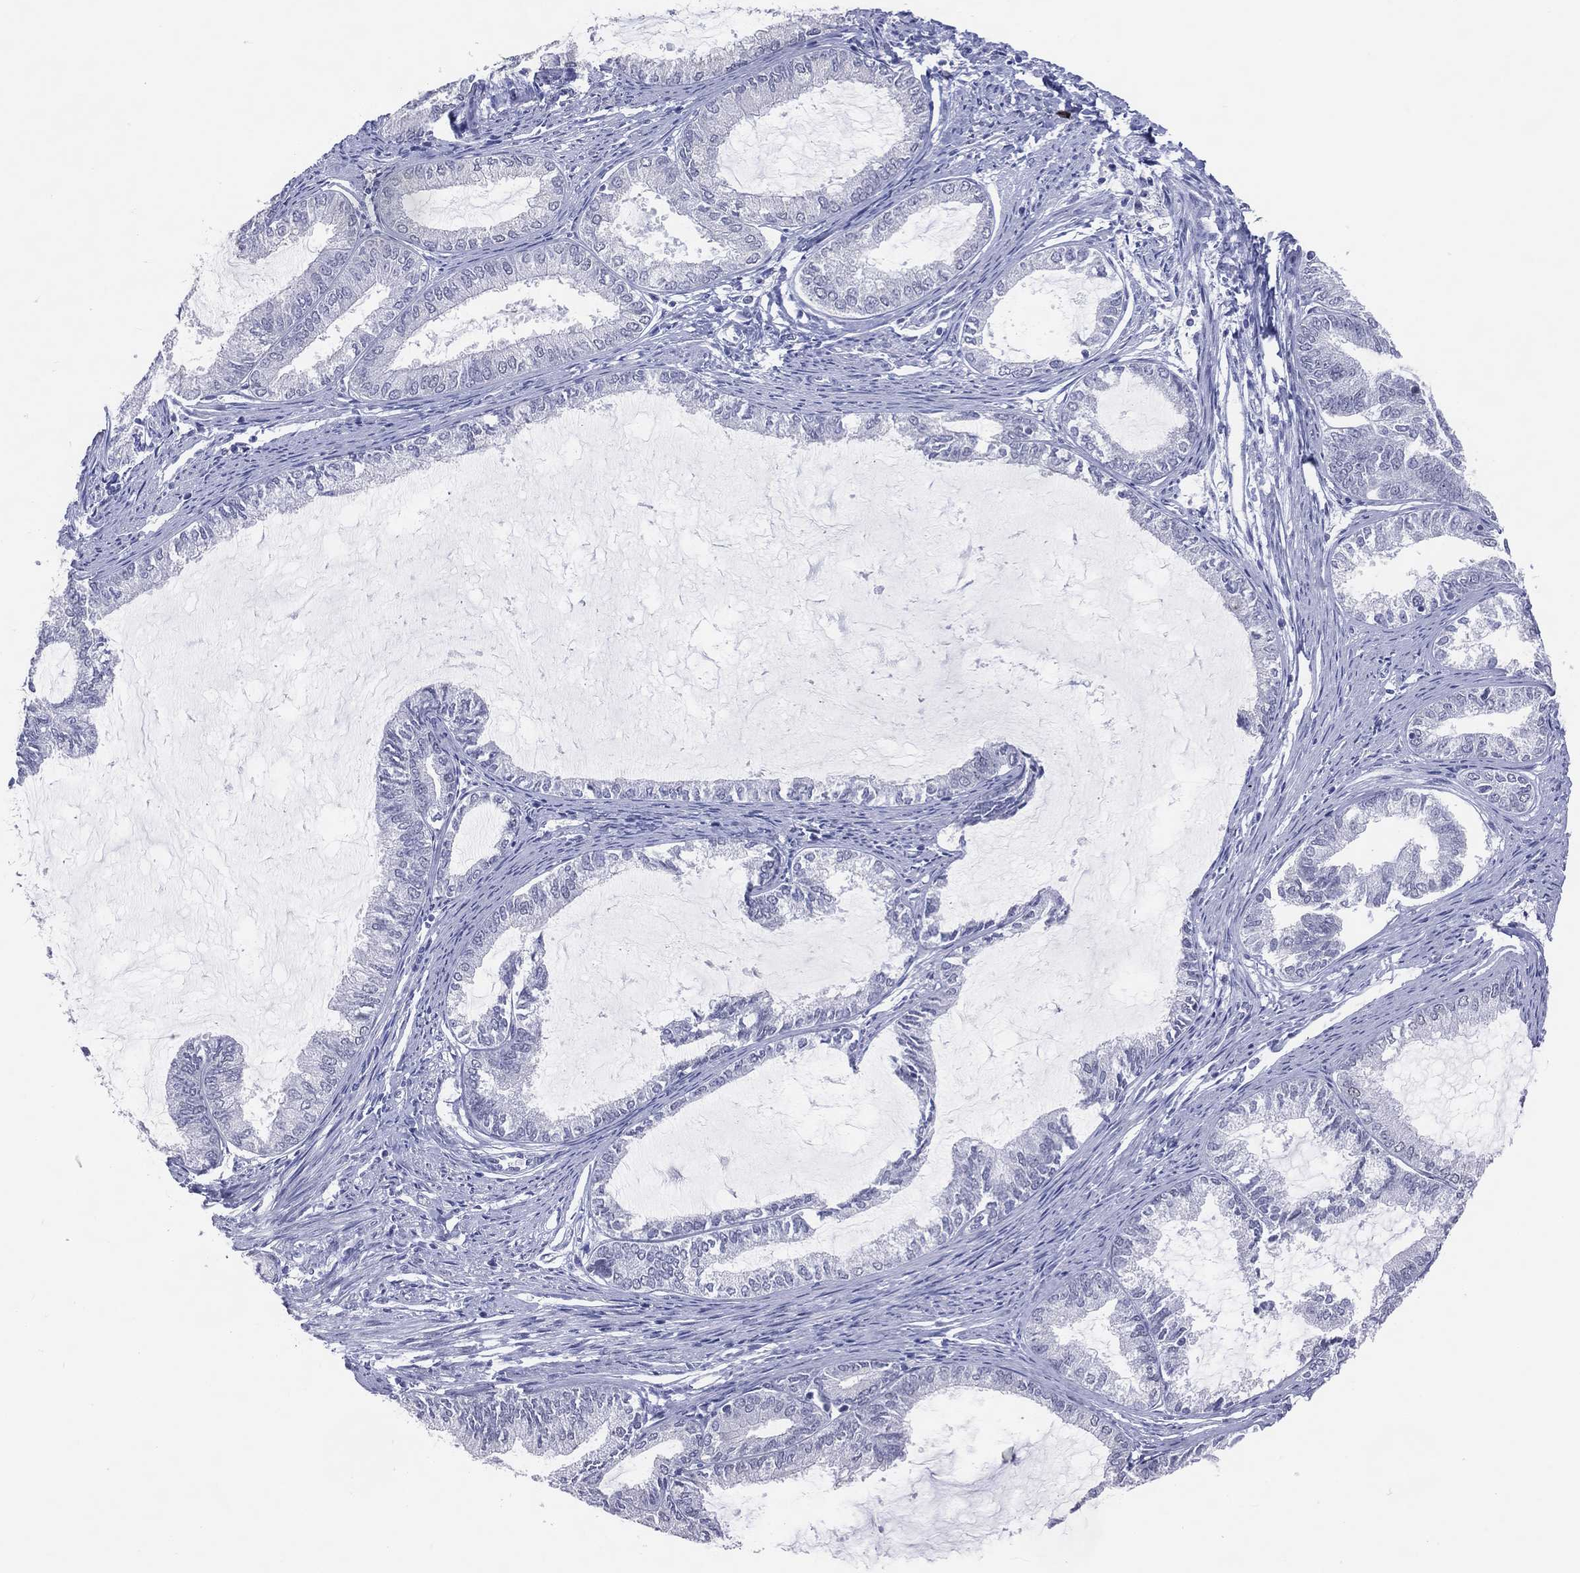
{"staining": {"intensity": "negative", "quantity": "none", "location": "none"}, "tissue": "endometrial cancer", "cell_type": "Tumor cells", "image_type": "cancer", "snomed": [{"axis": "morphology", "description": "Adenocarcinoma, NOS"}, {"axis": "topography", "description": "Endometrium"}], "caption": "Endometrial cancer stained for a protein using immunohistochemistry (IHC) displays no expression tumor cells.", "gene": "CFAP58", "patient": {"sex": "female", "age": 86}}